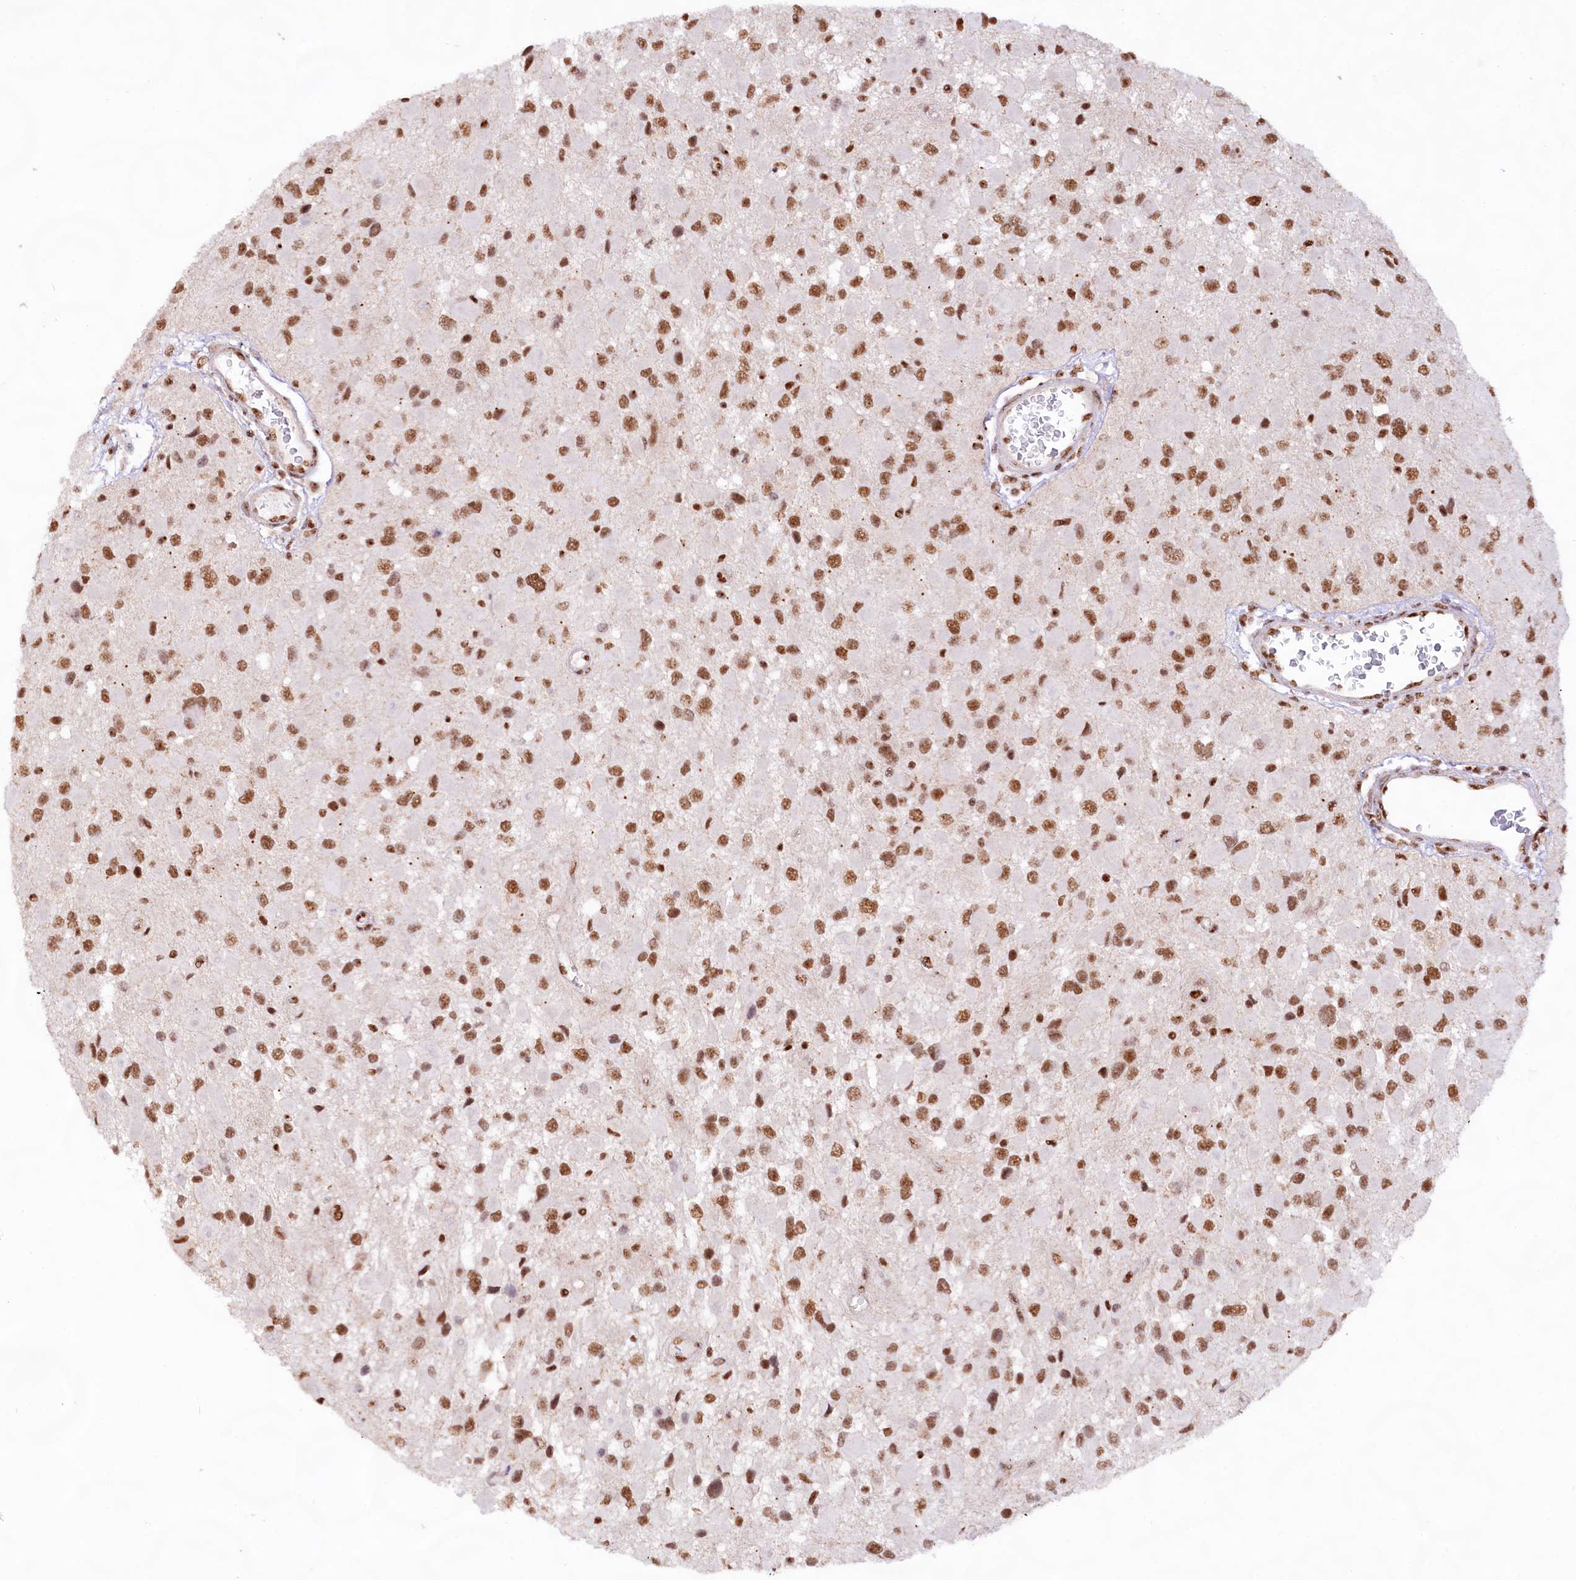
{"staining": {"intensity": "moderate", "quantity": ">75%", "location": "nuclear"}, "tissue": "glioma", "cell_type": "Tumor cells", "image_type": "cancer", "snomed": [{"axis": "morphology", "description": "Glioma, malignant, High grade"}, {"axis": "topography", "description": "Brain"}], "caption": "This image shows immunohistochemistry staining of human glioma, with medium moderate nuclear expression in approximately >75% of tumor cells.", "gene": "HIRA", "patient": {"sex": "male", "age": 53}}